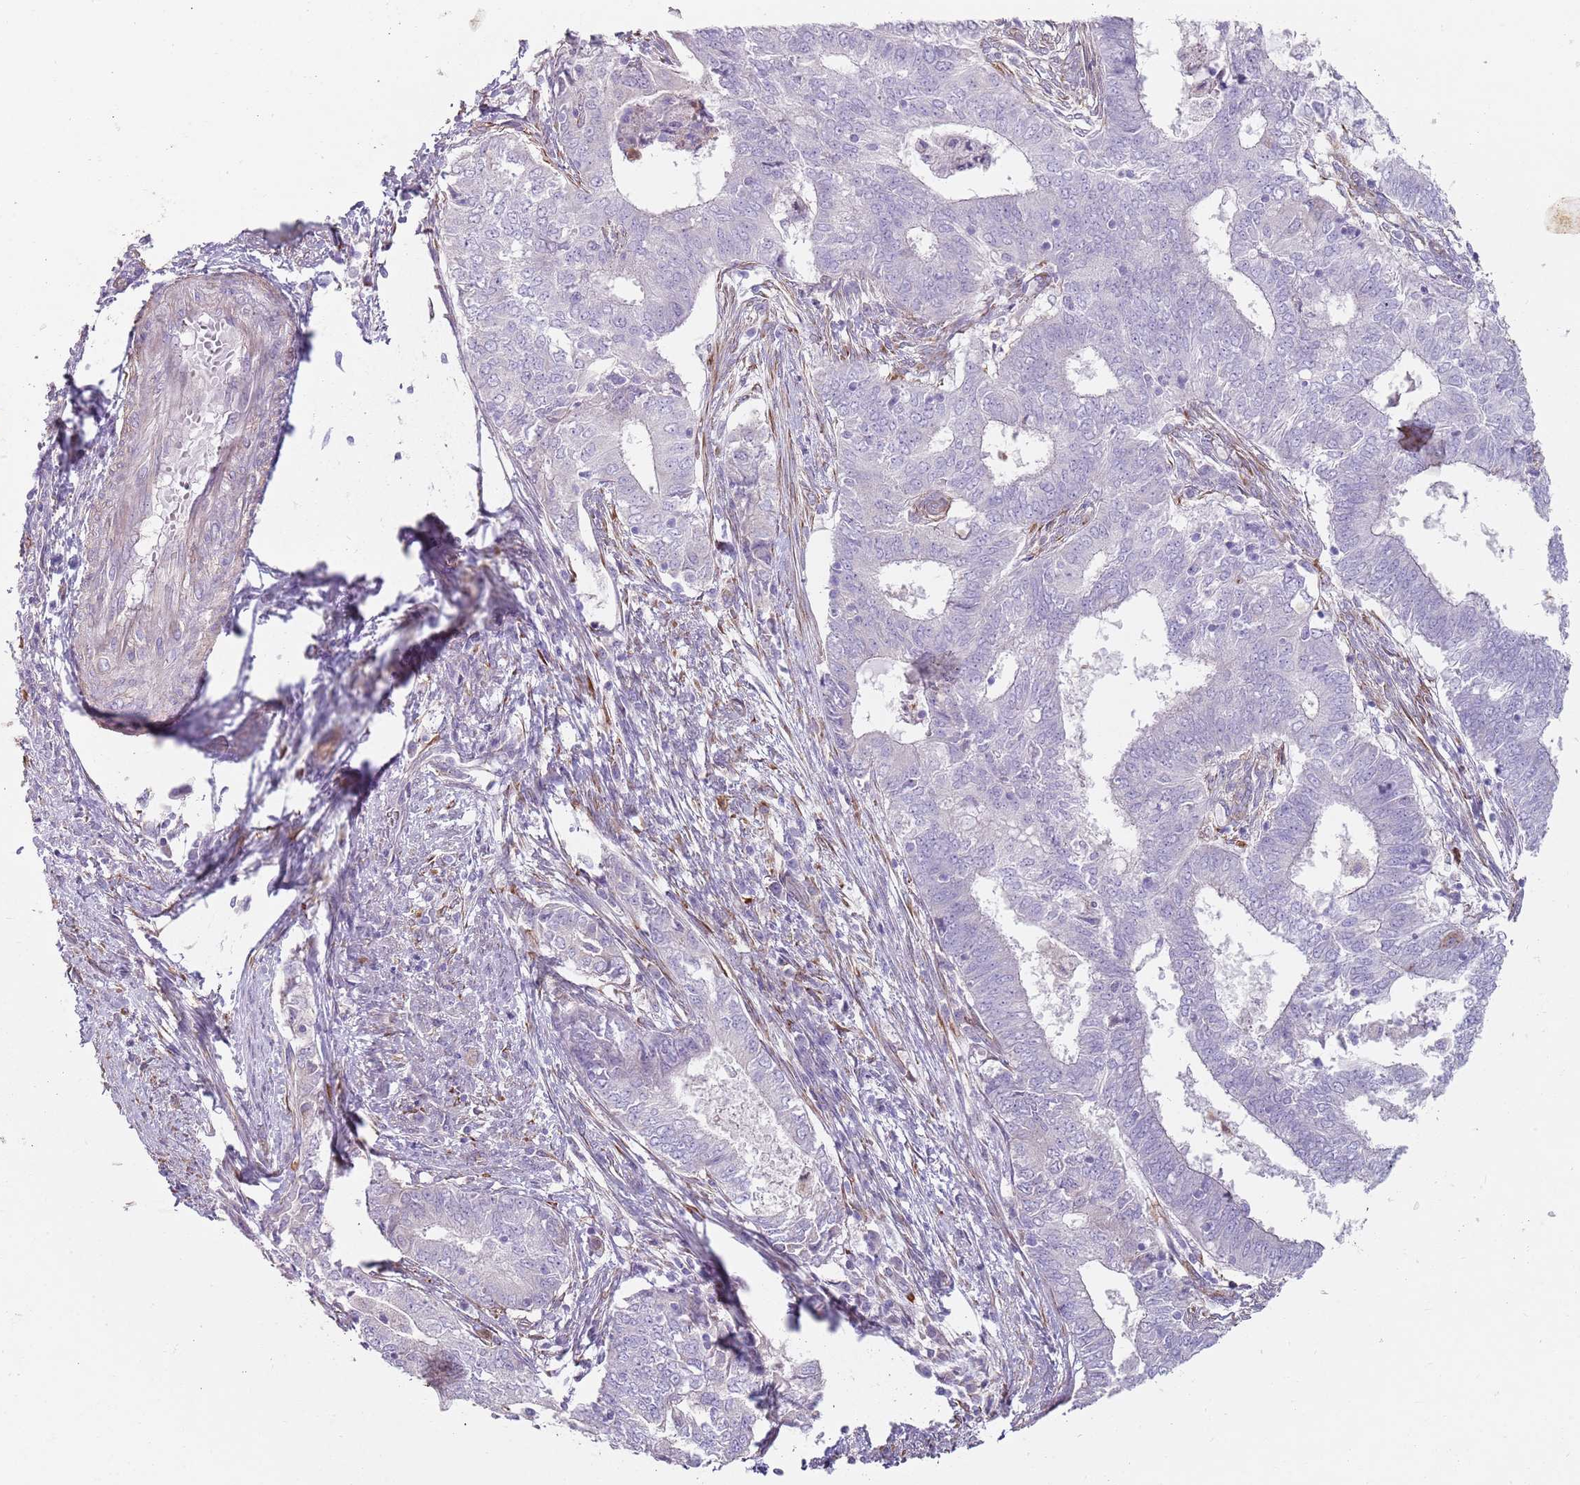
{"staining": {"intensity": "negative", "quantity": "none", "location": "none"}, "tissue": "endometrial cancer", "cell_type": "Tumor cells", "image_type": "cancer", "snomed": [{"axis": "morphology", "description": "Adenocarcinoma, NOS"}, {"axis": "topography", "description": "Endometrium"}], "caption": "High magnification brightfield microscopy of endometrial cancer stained with DAB (3,3'-diaminobenzidine) (brown) and counterstained with hematoxylin (blue): tumor cells show no significant expression.", "gene": "PHLPP2", "patient": {"sex": "female", "age": 62}}